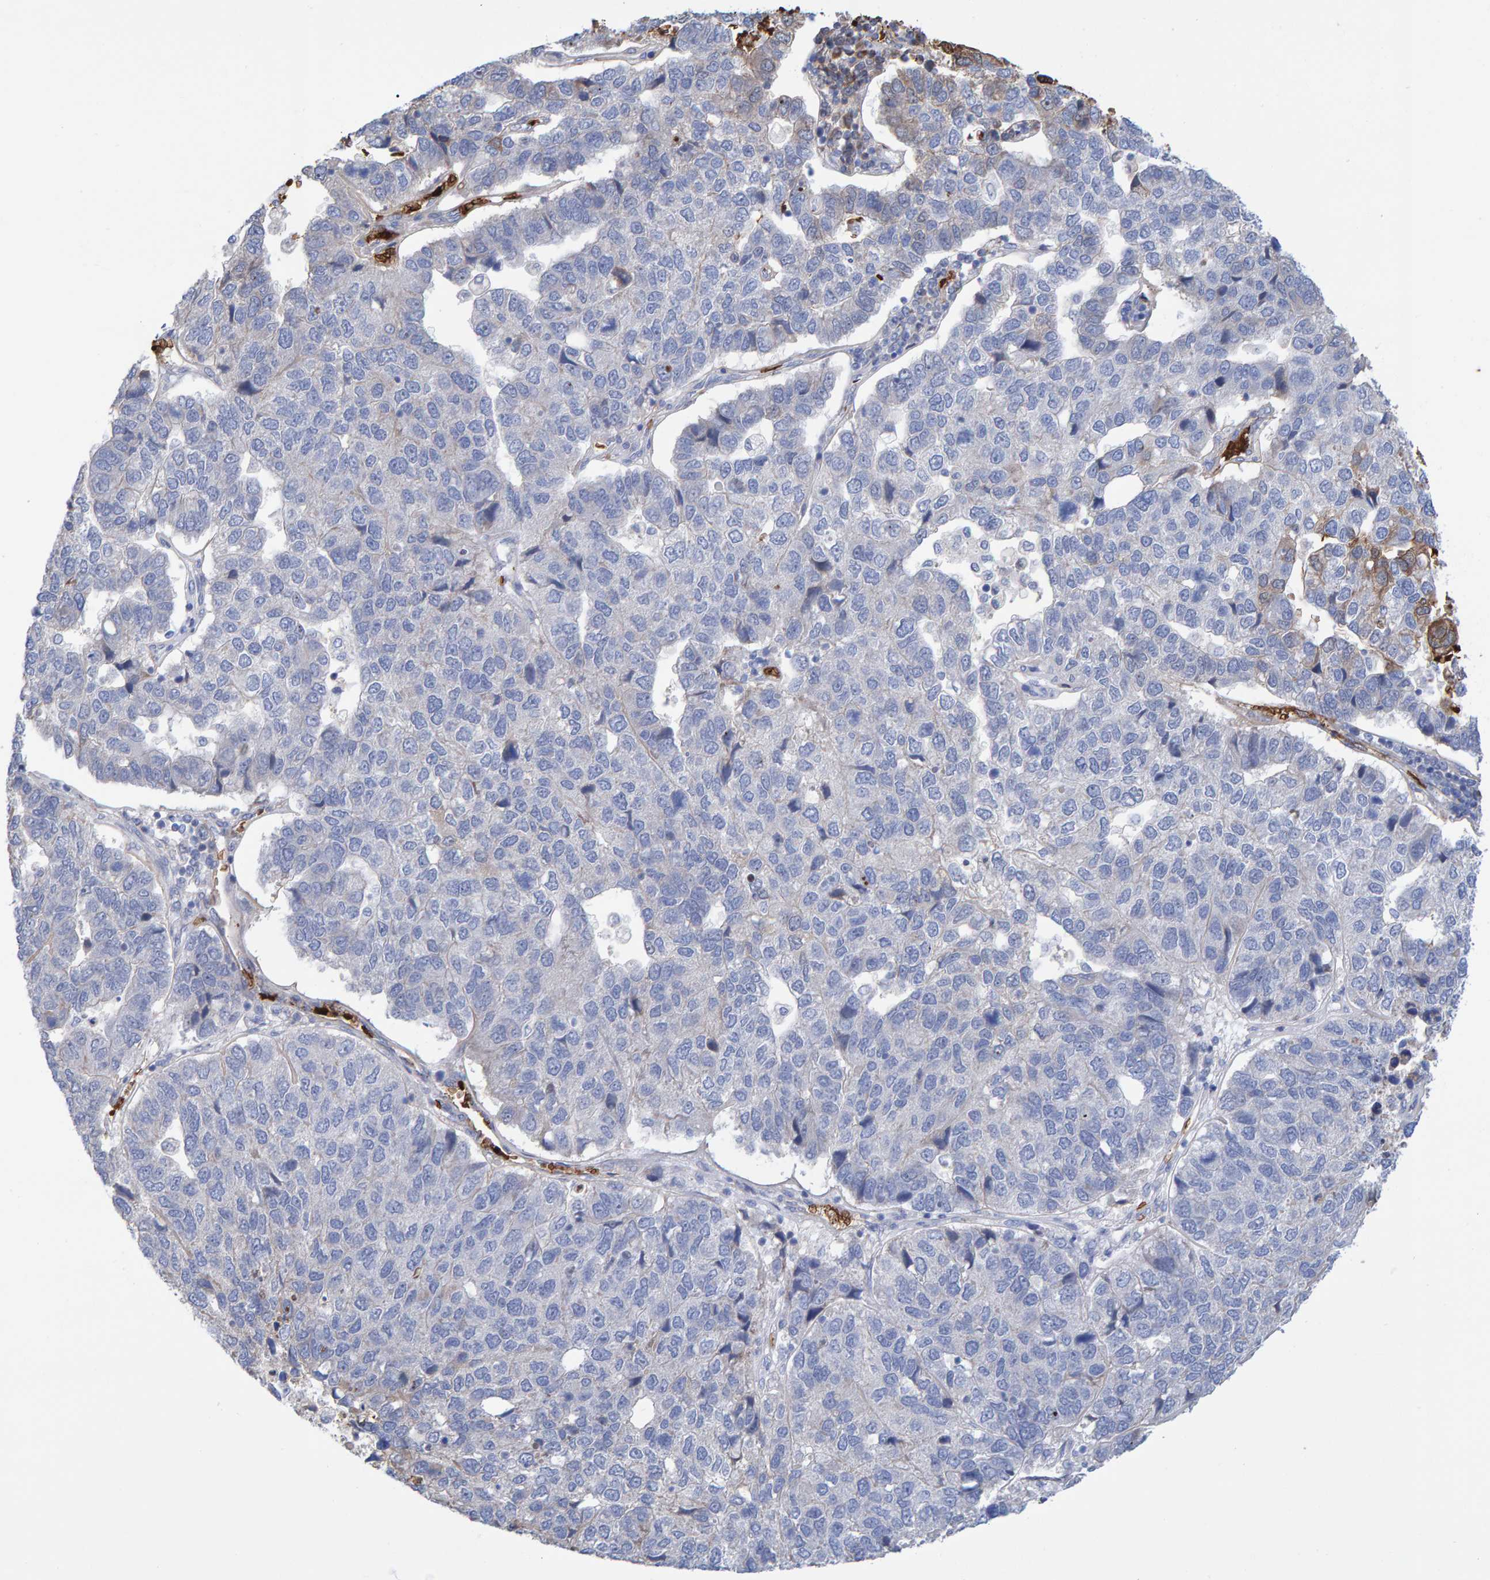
{"staining": {"intensity": "negative", "quantity": "none", "location": "none"}, "tissue": "pancreatic cancer", "cell_type": "Tumor cells", "image_type": "cancer", "snomed": [{"axis": "morphology", "description": "Adenocarcinoma, NOS"}, {"axis": "topography", "description": "Pancreas"}], "caption": "The histopathology image reveals no staining of tumor cells in pancreatic cancer. (Brightfield microscopy of DAB immunohistochemistry at high magnification).", "gene": "VPS9D1", "patient": {"sex": "female", "age": 61}}